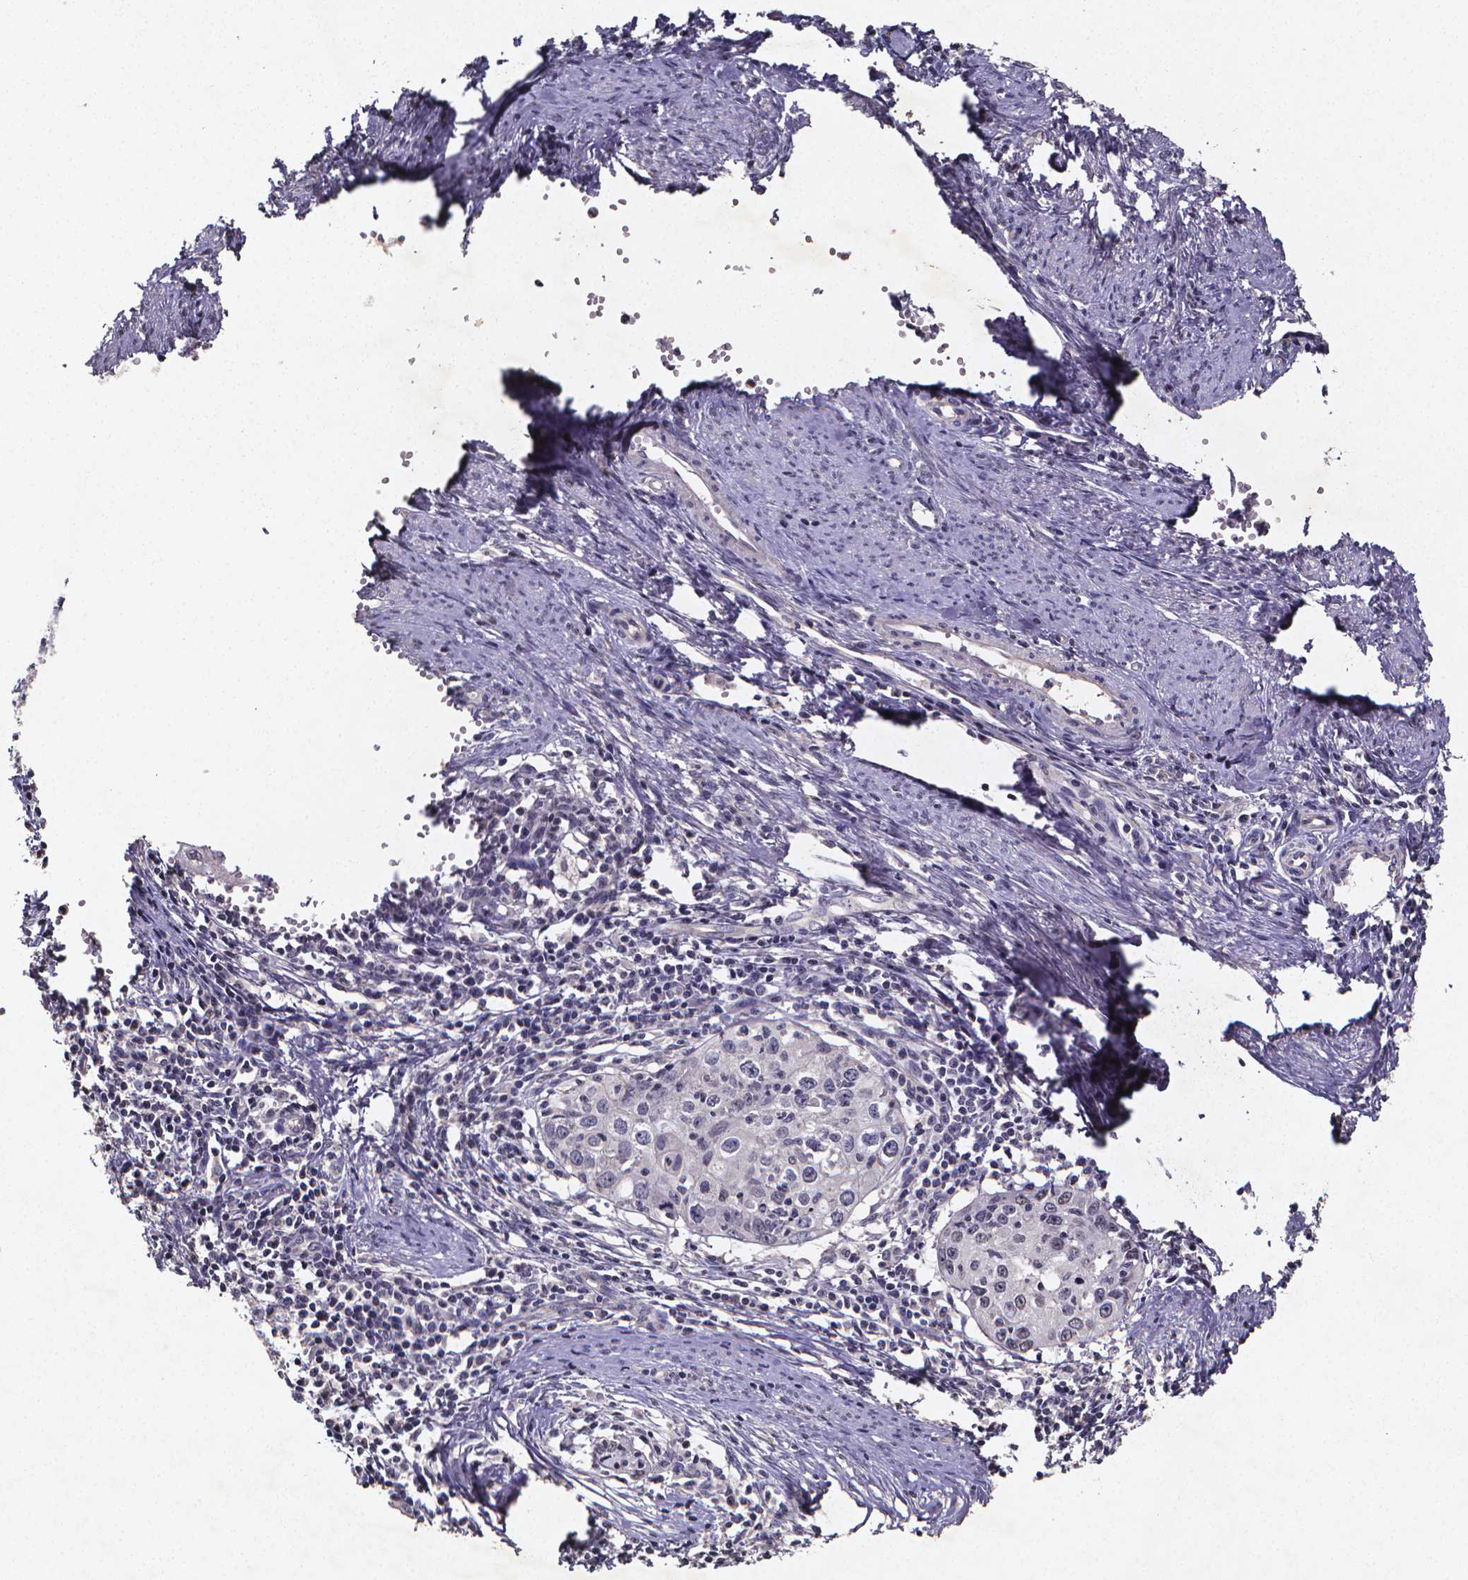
{"staining": {"intensity": "negative", "quantity": "none", "location": "none"}, "tissue": "cervical cancer", "cell_type": "Tumor cells", "image_type": "cancer", "snomed": [{"axis": "morphology", "description": "Squamous cell carcinoma, NOS"}, {"axis": "topography", "description": "Cervix"}], "caption": "Immunohistochemistry micrograph of cervical cancer (squamous cell carcinoma) stained for a protein (brown), which displays no positivity in tumor cells.", "gene": "TP73", "patient": {"sex": "female", "age": 40}}